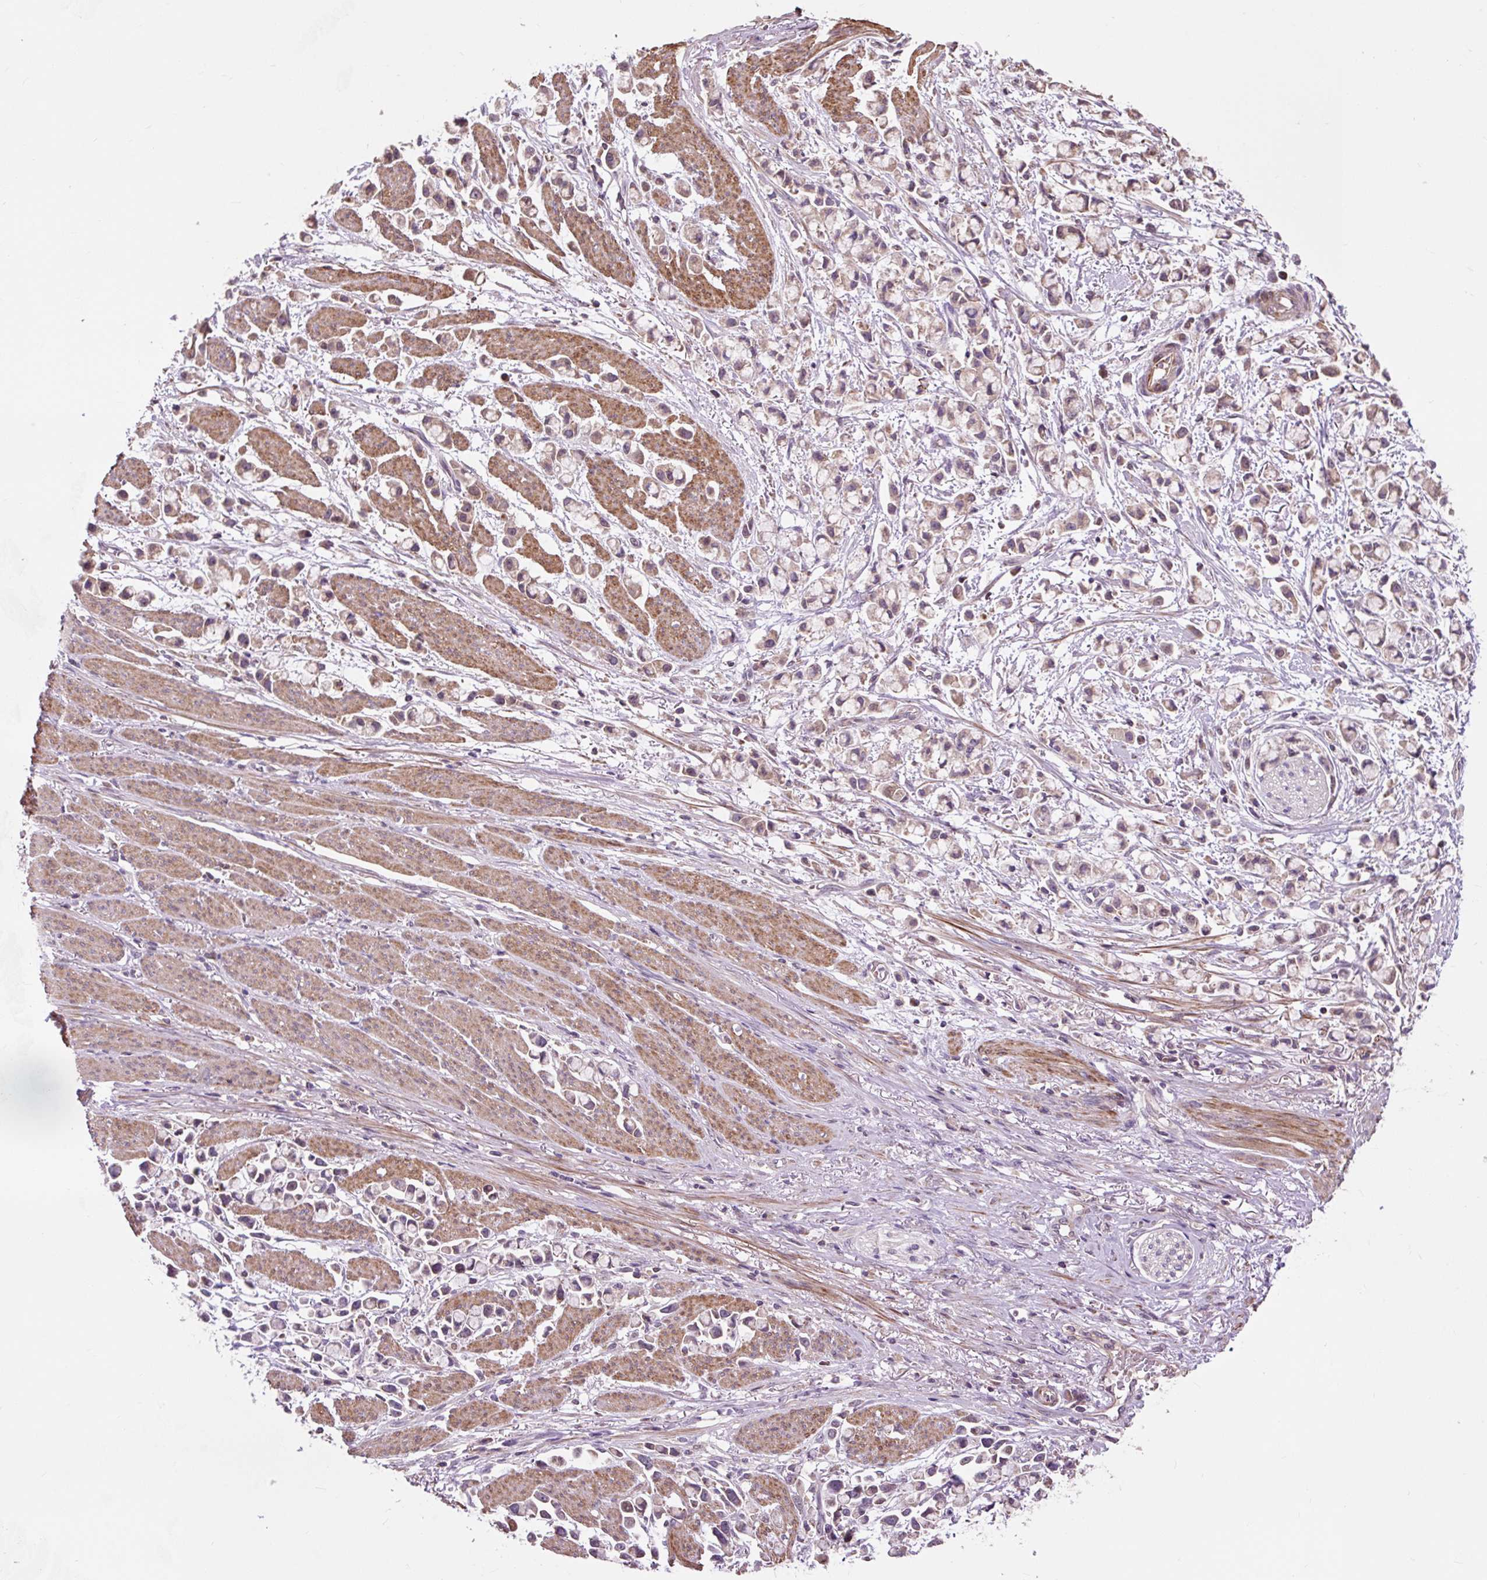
{"staining": {"intensity": "weak", "quantity": ">75%", "location": "cytoplasmic/membranous"}, "tissue": "stomach cancer", "cell_type": "Tumor cells", "image_type": "cancer", "snomed": [{"axis": "morphology", "description": "Adenocarcinoma, NOS"}, {"axis": "topography", "description": "Stomach"}], "caption": "Stomach cancer (adenocarcinoma) was stained to show a protein in brown. There is low levels of weak cytoplasmic/membranous staining in approximately >75% of tumor cells. The staining was performed using DAB (3,3'-diaminobenzidine), with brown indicating positive protein expression. Nuclei are stained blue with hematoxylin.", "gene": "PRIMPOL", "patient": {"sex": "female", "age": 81}}